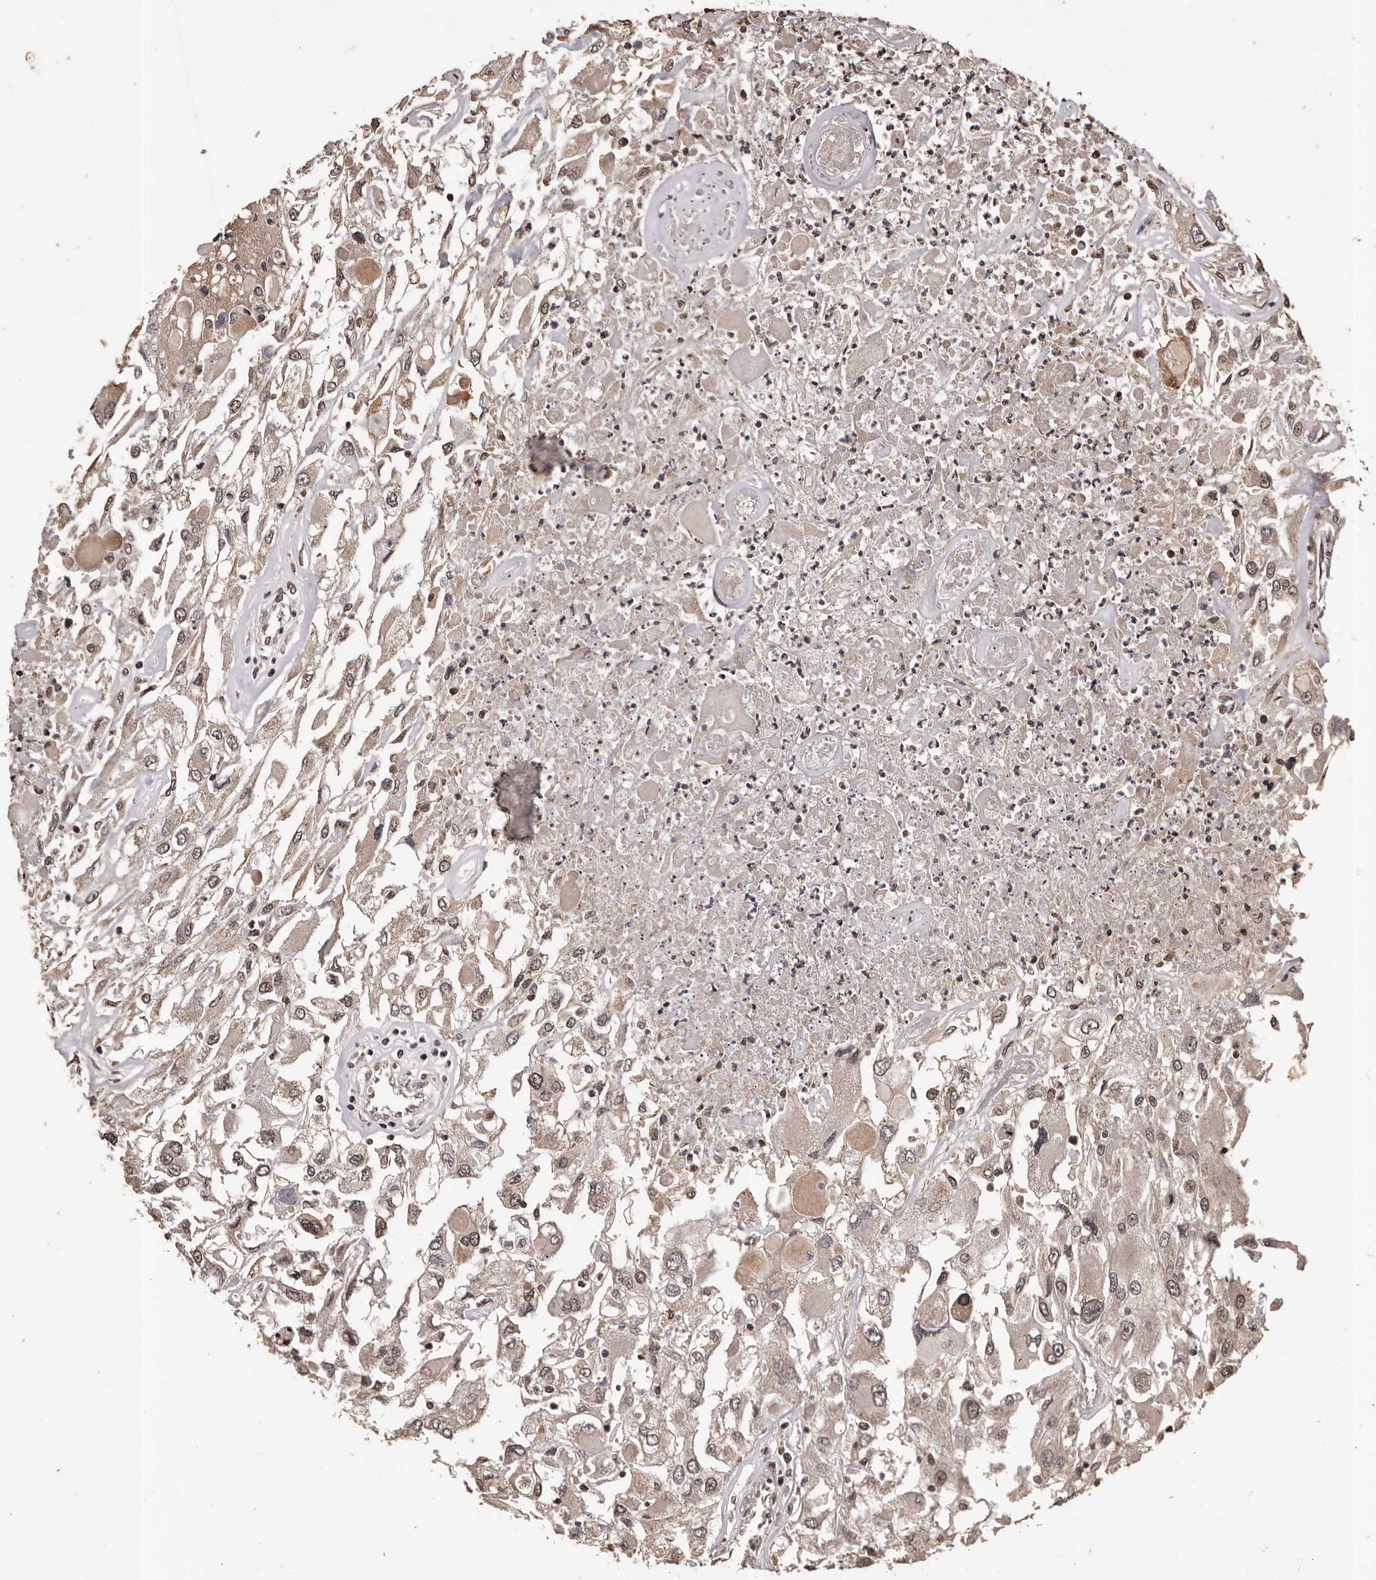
{"staining": {"intensity": "weak", "quantity": ">75%", "location": "cytoplasmic/membranous,nuclear"}, "tissue": "renal cancer", "cell_type": "Tumor cells", "image_type": "cancer", "snomed": [{"axis": "morphology", "description": "Adenocarcinoma, NOS"}, {"axis": "topography", "description": "Kidney"}], "caption": "Immunohistochemical staining of renal cancer reveals low levels of weak cytoplasmic/membranous and nuclear protein positivity in approximately >75% of tumor cells. The protein of interest is shown in brown color, while the nuclei are stained blue.", "gene": "NAV1", "patient": {"sex": "female", "age": 52}}